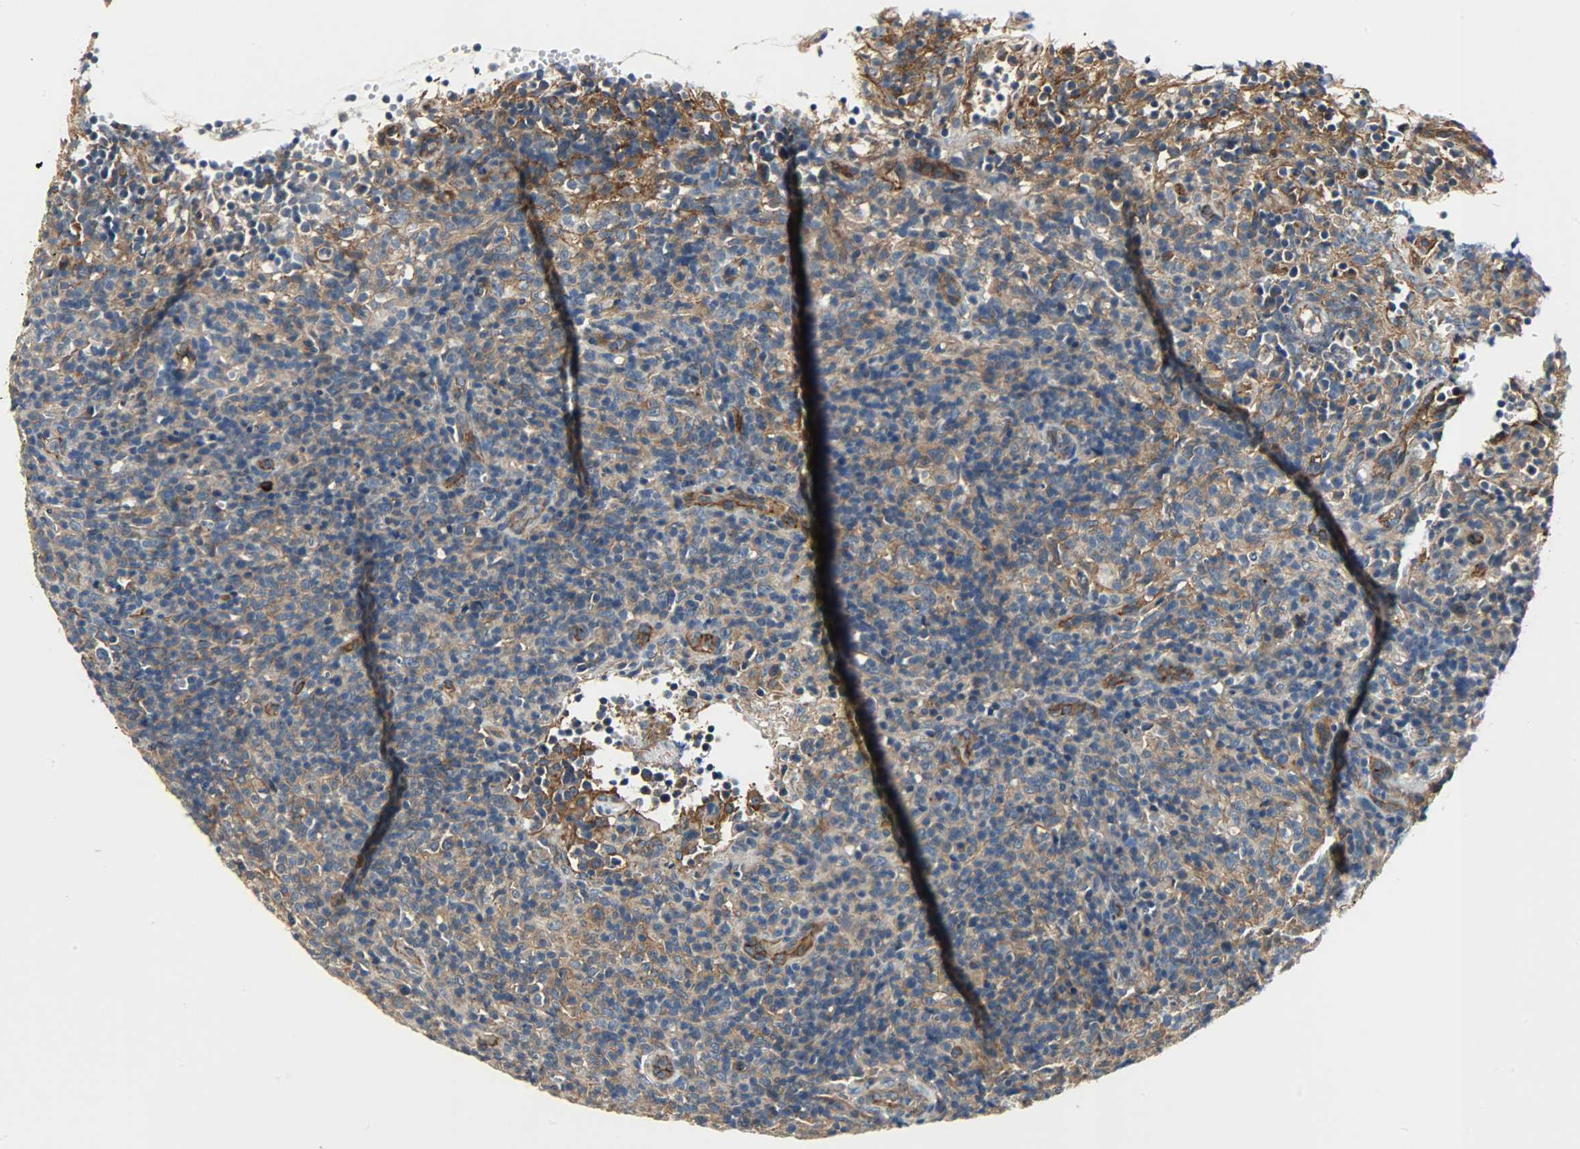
{"staining": {"intensity": "moderate", "quantity": ">75%", "location": "cytoplasmic/membranous"}, "tissue": "lymphoma", "cell_type": "Tumor cells", "image_type": "cancer", "snomed": [{"axis": "morphology", "description": "Malignant lymphoma, non-Hodgkin's type, High grade"}, {"axis": "topography", "description": "Lymph node"}], "caption": "Lymphoma was stained to show a protein in brown. There is medium levels of moderate cytoplasmic/membranous staining in about >75% of tumor cells. The staining is performed using DAB (3,3'-diaminobenzidine) brown chromogen to label protein expression. The nuclei are counter-stained blue using hematoxylin.", "gene": "KIAA1217", "patient": {"sex": "female", "age": 76}}